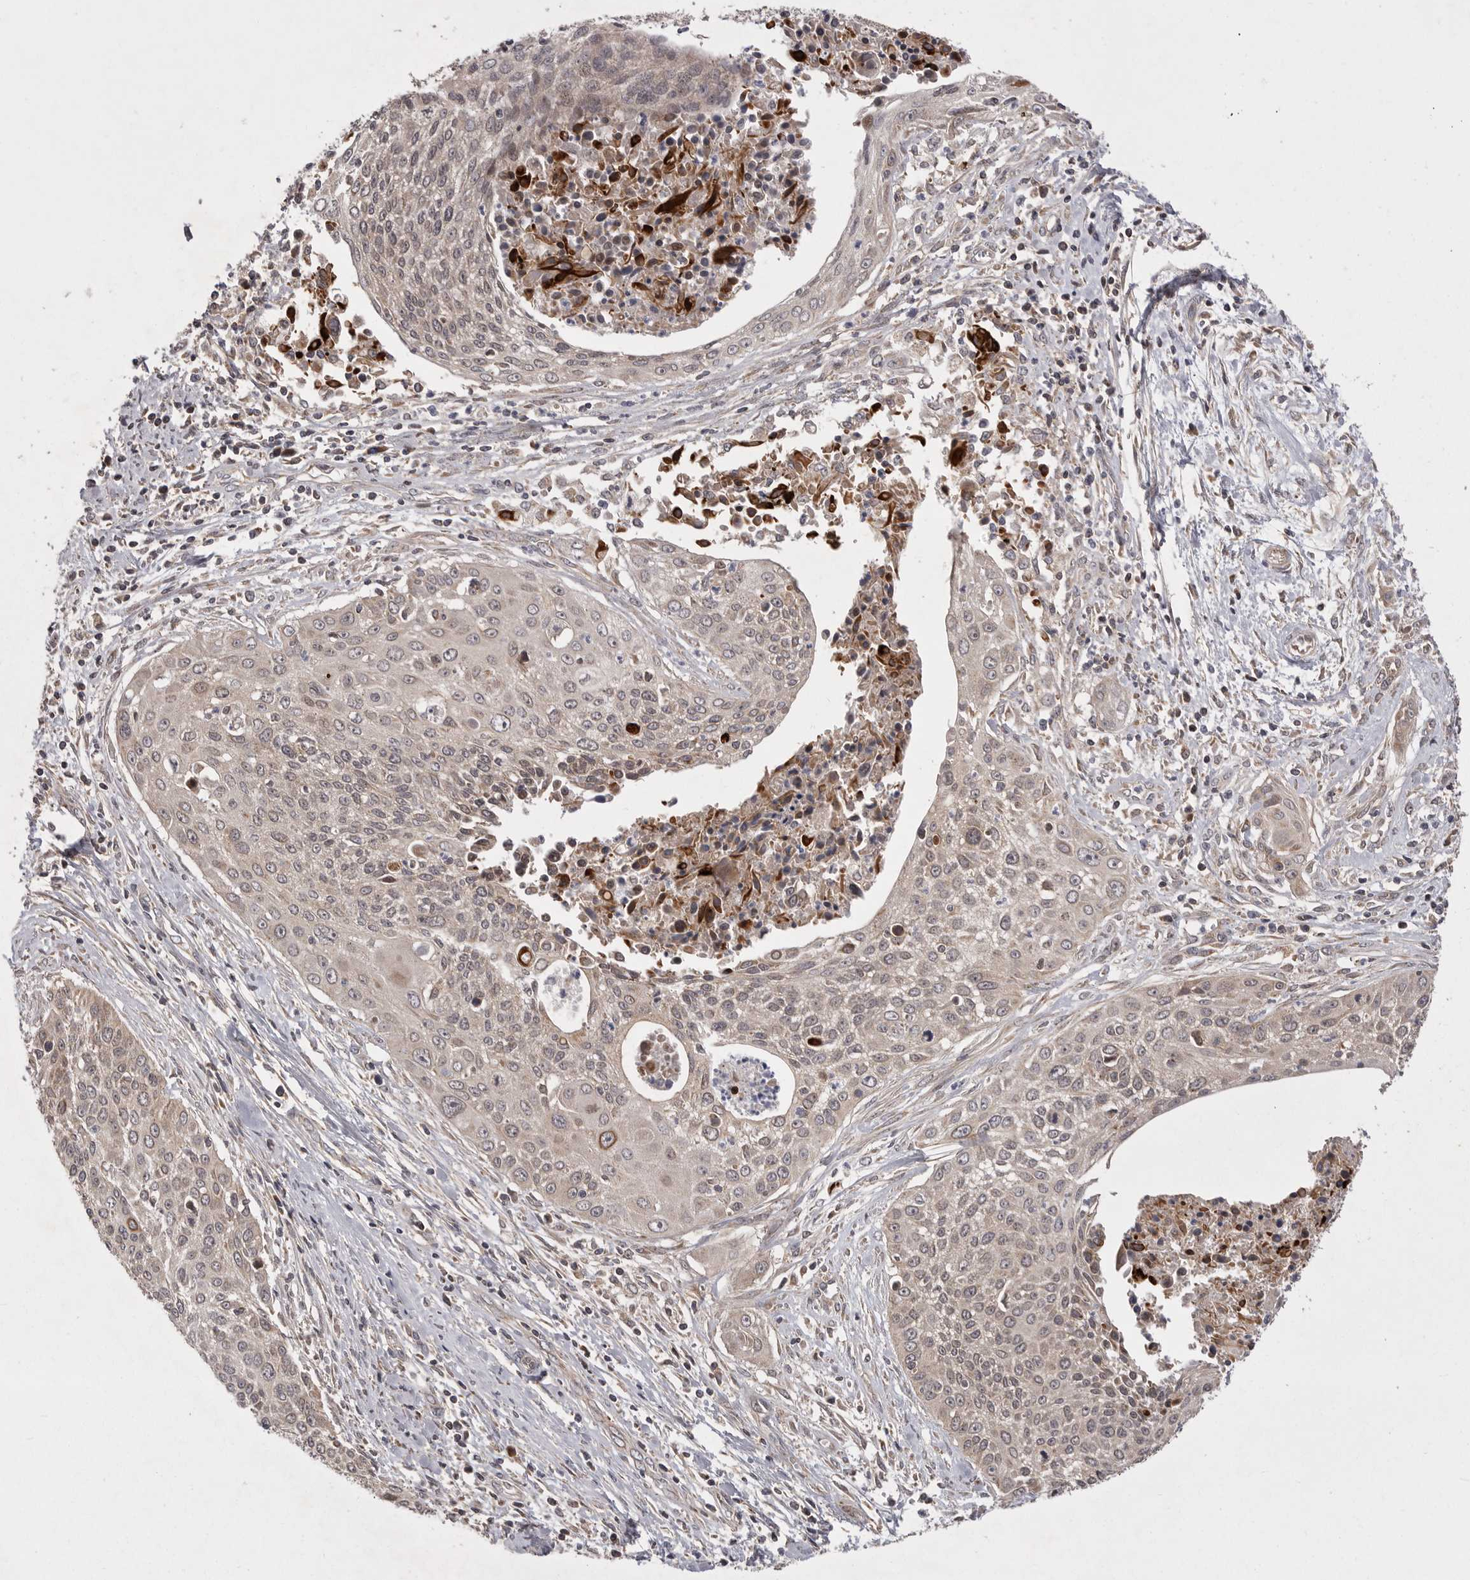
{"staining": {"intensity": "weak", "quantity": ">75%", "location": "cytoplasmic/membranous"}, "tissue": "cervical cancer", "cell_type": "Tumor cells", "image_type": "cancer", "snomed": [{"axis": "morphology", "description": "Squamous cell carcinoma, NOS"}, {"axis": "topography", "description": "Cervix"}], "caption": "Immunohistochemistry (IHC) staining of squamous cell carcinoma (cervical), which displays low levels of weak cytoplasmic/membranous expression in approximately >75% of tumor cells indicating weak cytoplasmic/membranous protein positivity. The staining was performed using DAB (3,3'-diaminobenzidine) (brown) for protein detection and nuclei were counterstained in hematoxylin (blue).", "gene": "KYAT3", "patient": {"sex": "female", "age": 55}}